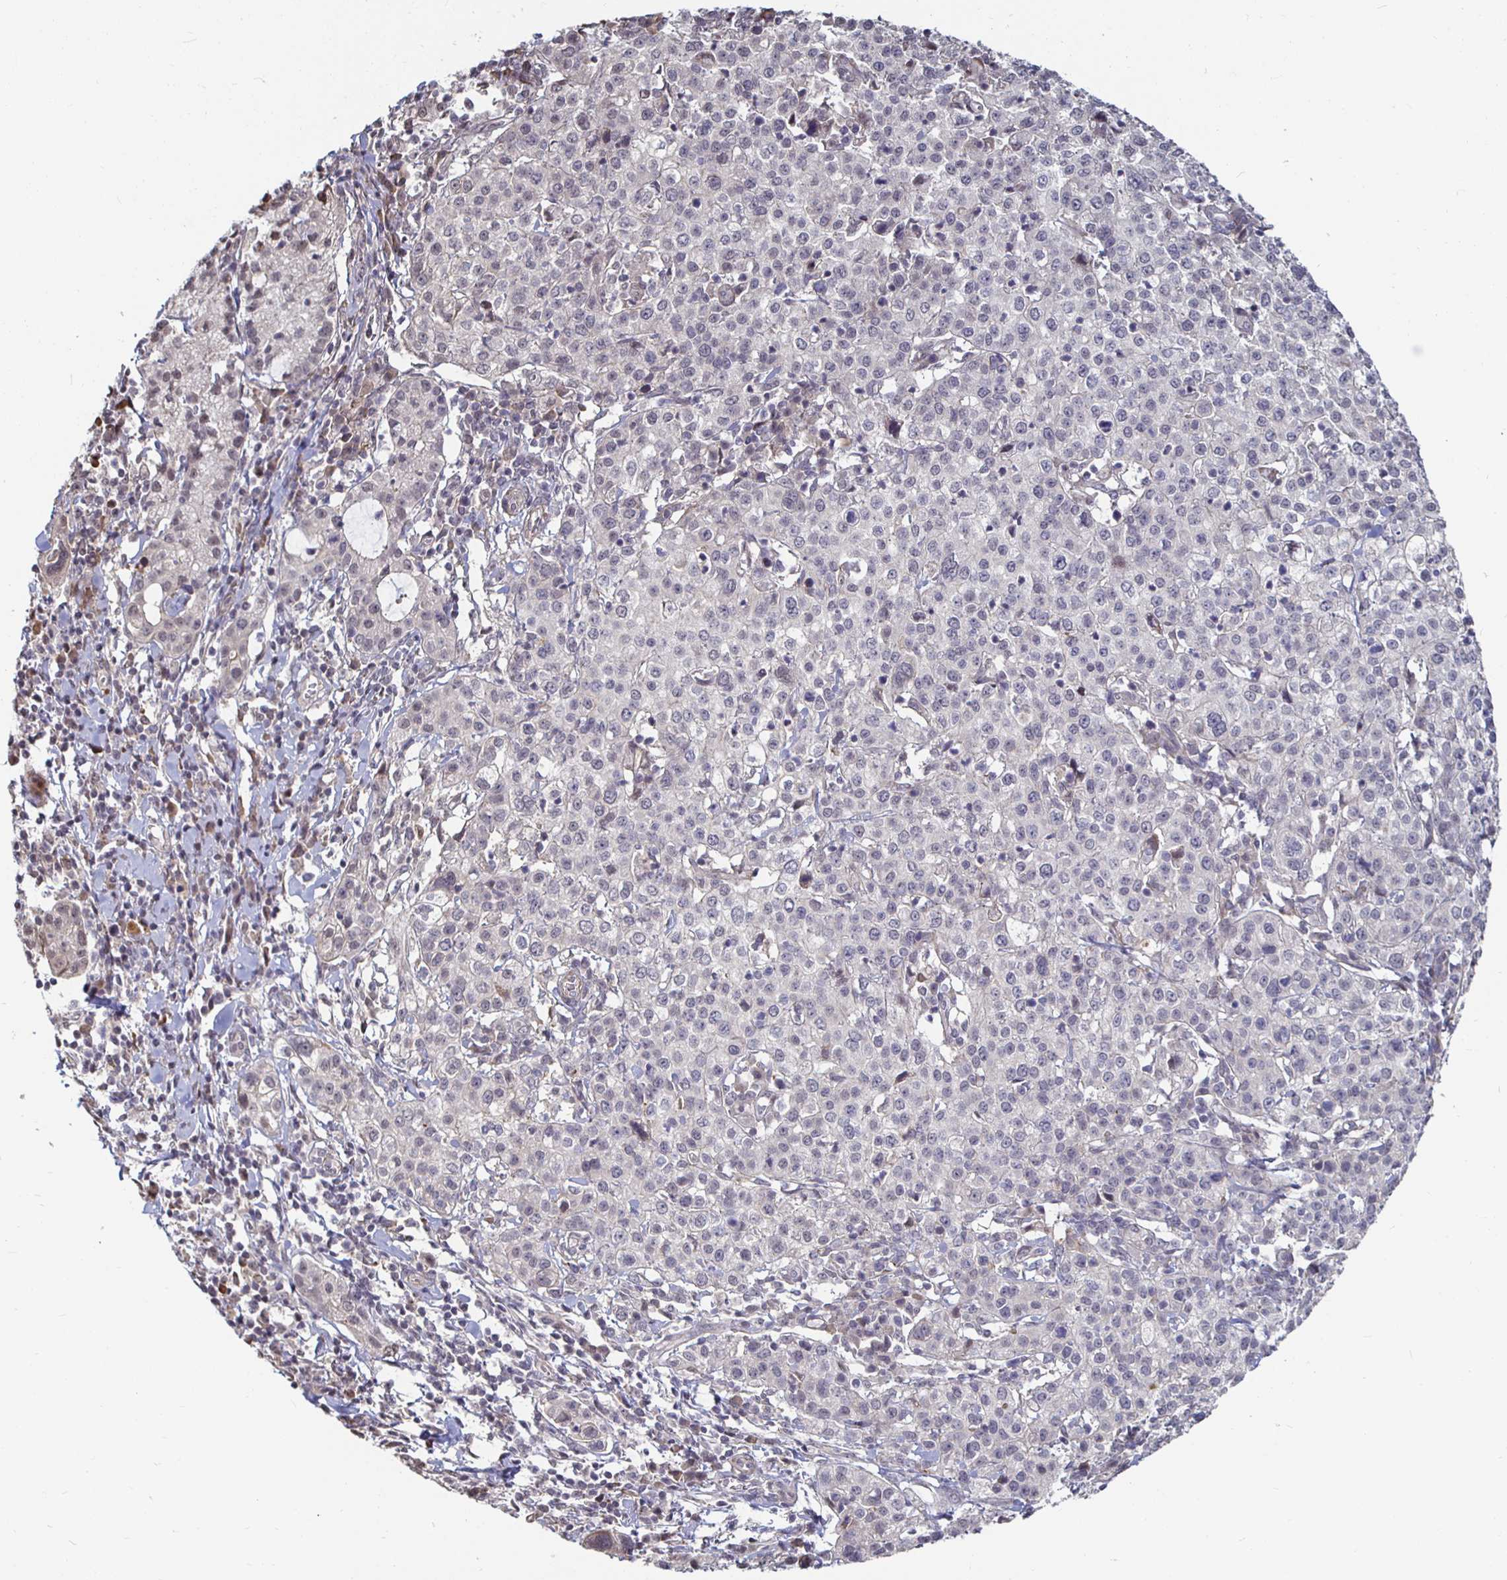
{"staining": {"intensity": "weak", "quantity": "<25%", "location": "nuclear"}, "tissue": "cervical cancer", "cell_type": "Tumor cells", "image_type": "cancer", "snomed": [{"axis": "morphology", "description": "Normal tissue, NOS"}, {"axis": "morphology", "description": "Adenocarcinoma, NOS"}, {"axis": "topography", "description": "Cervix"}], "caption": "Adenocarcinoma (cervical) was stained to show a protein in brown. There is no significant staining in tumor cells.", "gene": "CAPN11", "patient": {"sex": "female", "age": 44}}